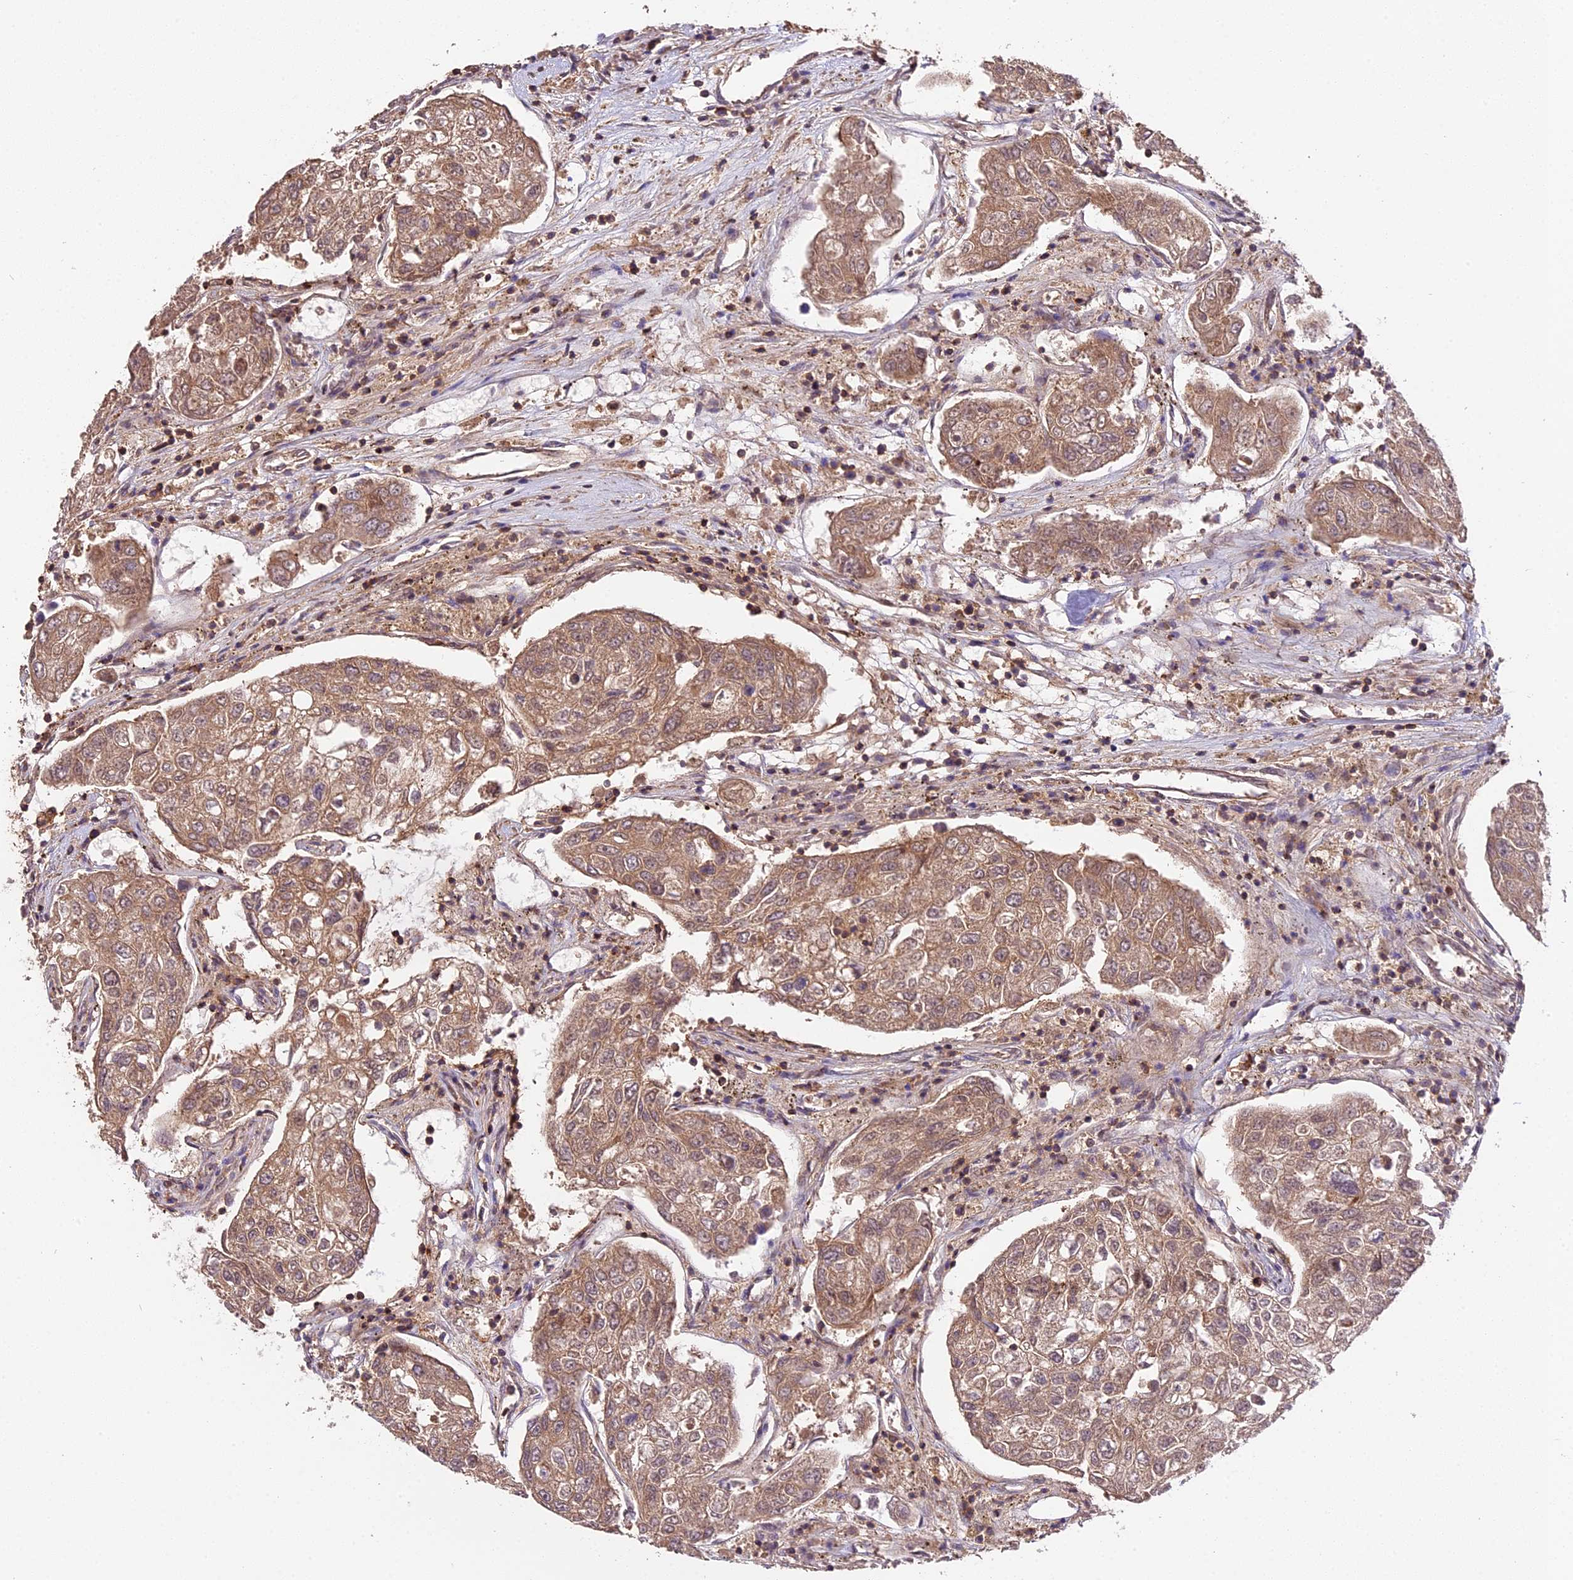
{"staining": {"intensity": "moderate", "quantity": ">75%", "location": "cytoplasmic/membranous"}, "tissue": "urothelial cancer", "cell_type": "Tumor cells", "image_type": "cancer", "snomed": [{"axis": "morphology", "description": "Urothelial carcinoma, High grade"}, {"axis": "topography", "description": "Lymph node"}, {"axis": "topography", "description": "Urinary bladder"}], "caption": "This is a photomicrograph of IHC staining of urothelial cancer, which shows moderate positivity in the cytoplasmic/membranous of tumor cells.", "gene": "SKIDA1", "patient": {"sex": "male", "age": 51}}